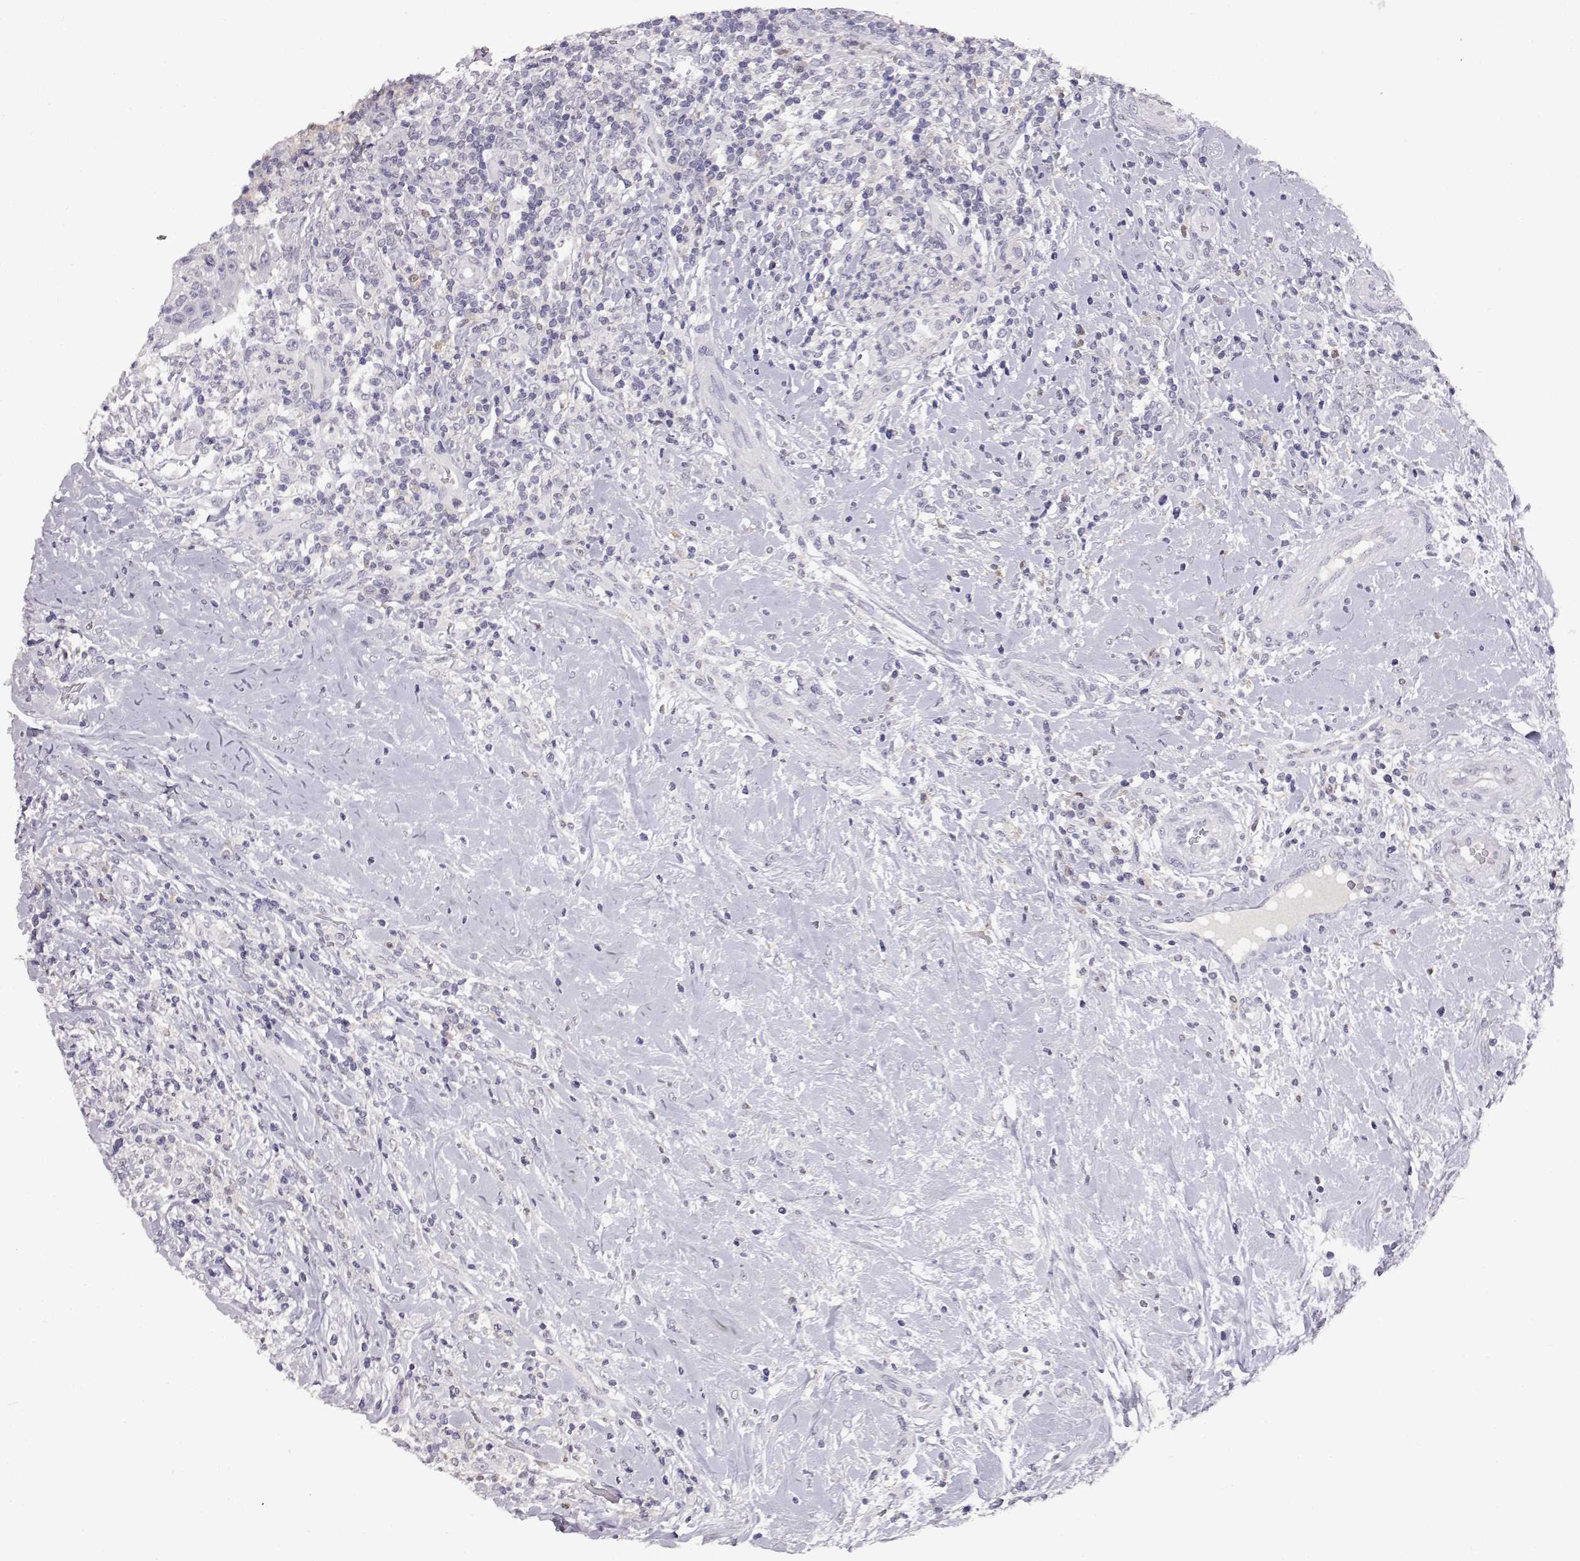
{"staining": {"intensity": "negative", "quantity": "none", "location": "none"}, "tissue": "head and neck cancer", "cell_type": "Tumor cells", "image_type": "cancer", "snomed": [{"axis": "morphology", "description": "Squamous cell carcinoma, NOS"}, {"axis": "topography", "description": "Head-Neck"}], "caption": "A micrograph of head and neck squamous cell carcinoma stained for a protein exhibits no brown staining in tumor cells. The staining was performed using DAB to visualize the protein expression in brown, while the nuclei were stained in blue with hematoxylin (Magnification: 20x).", "gene": "AKR1B1", "patient": {"sex": "male", "age": 69}}